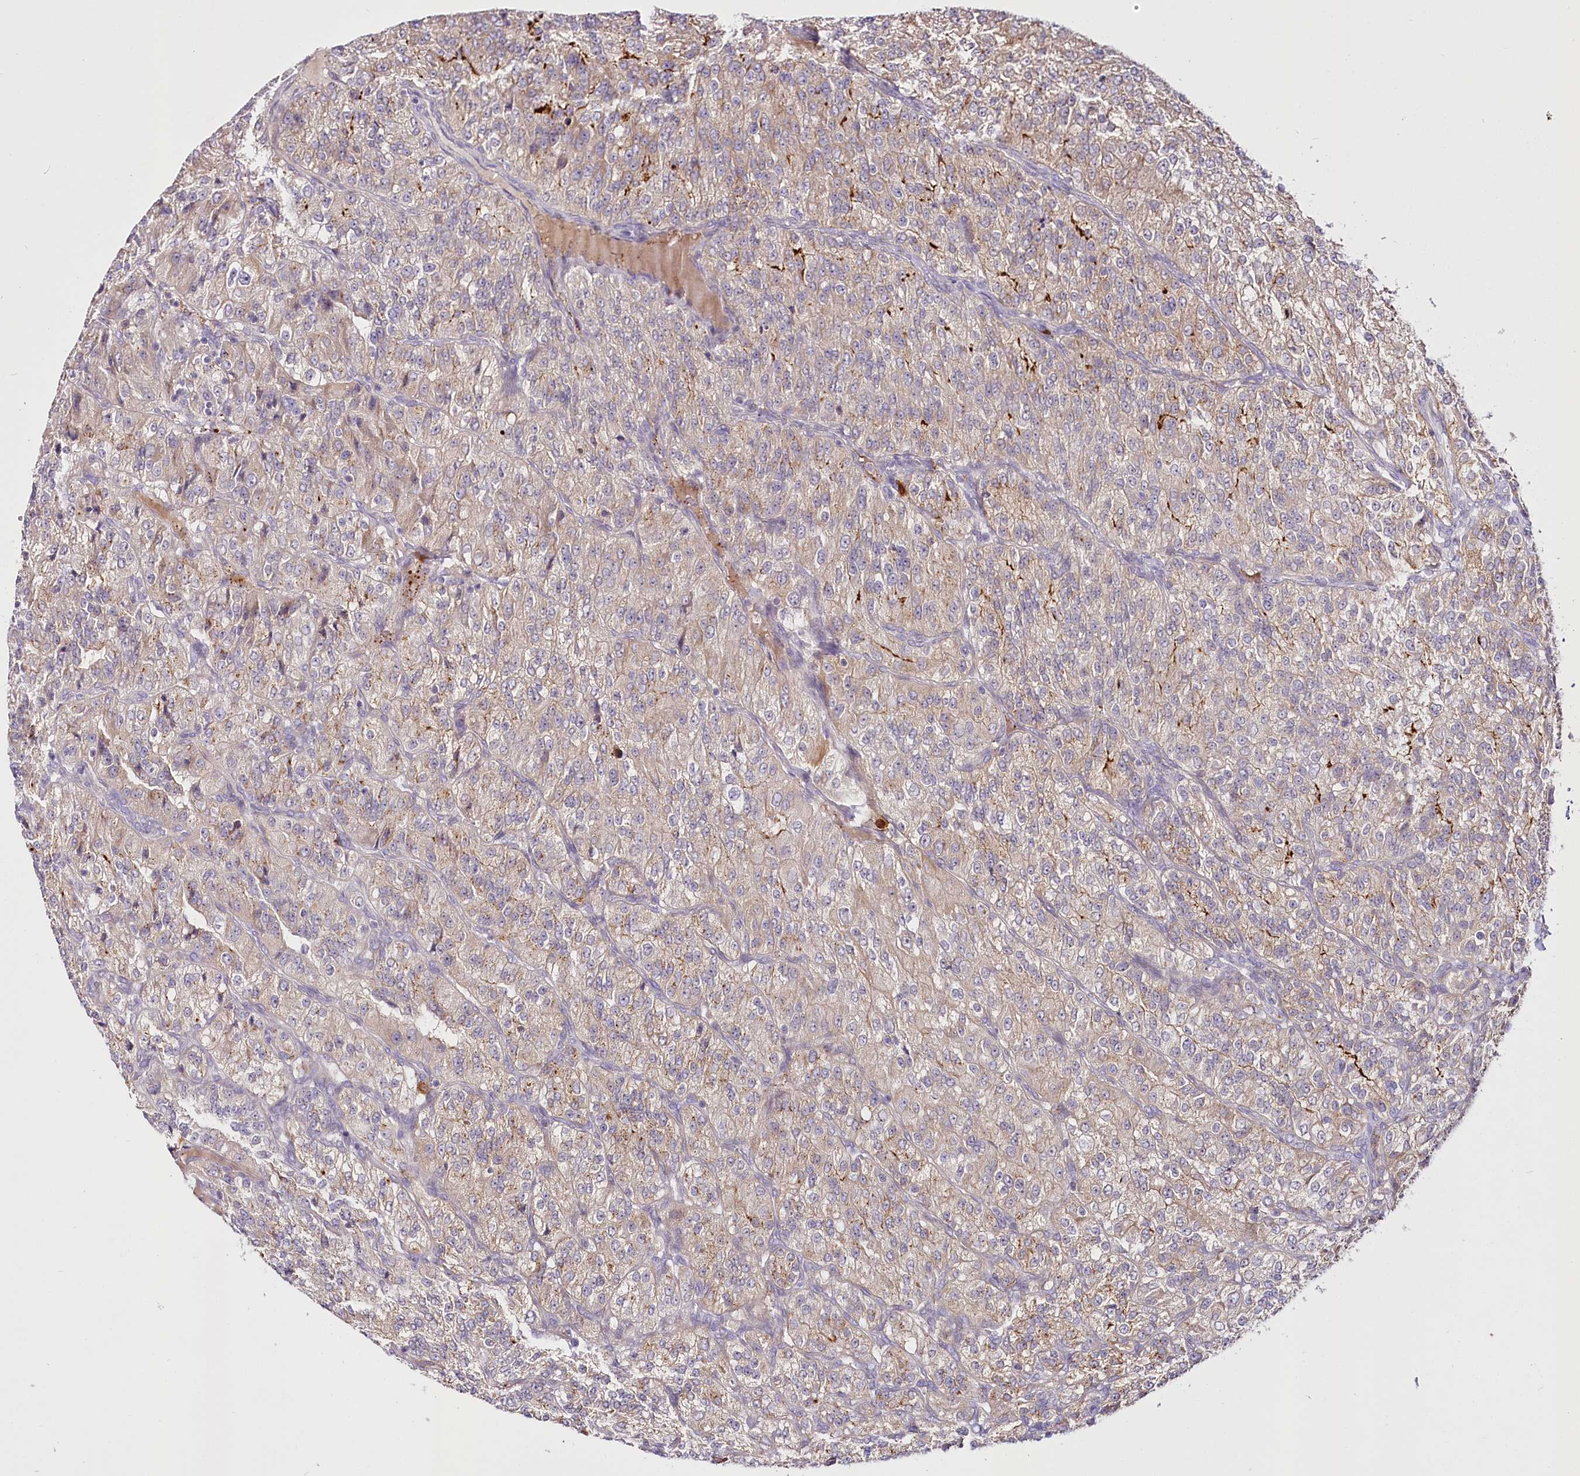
{"staining": {"intensity": "moderate", "quantity": "25%-75%", "location": "cytoplasmic/membranous"}, "tissue": "renal cancer", "cell_type": "Tumor cells", "image_type": "cancer", "snomed": [{"axis": "morphology", "description": "Adenocarcinoma, NOS"}, {"axis": "topography", "description": "Kidney"}], "caption": "The immunohistochemical stain highlights moderate cytoplasmic/membranous positivity in tumor cells of renal cancer tissue.", "gene": "VWA5A", "patient": {"sex": "female", "age": 63}}